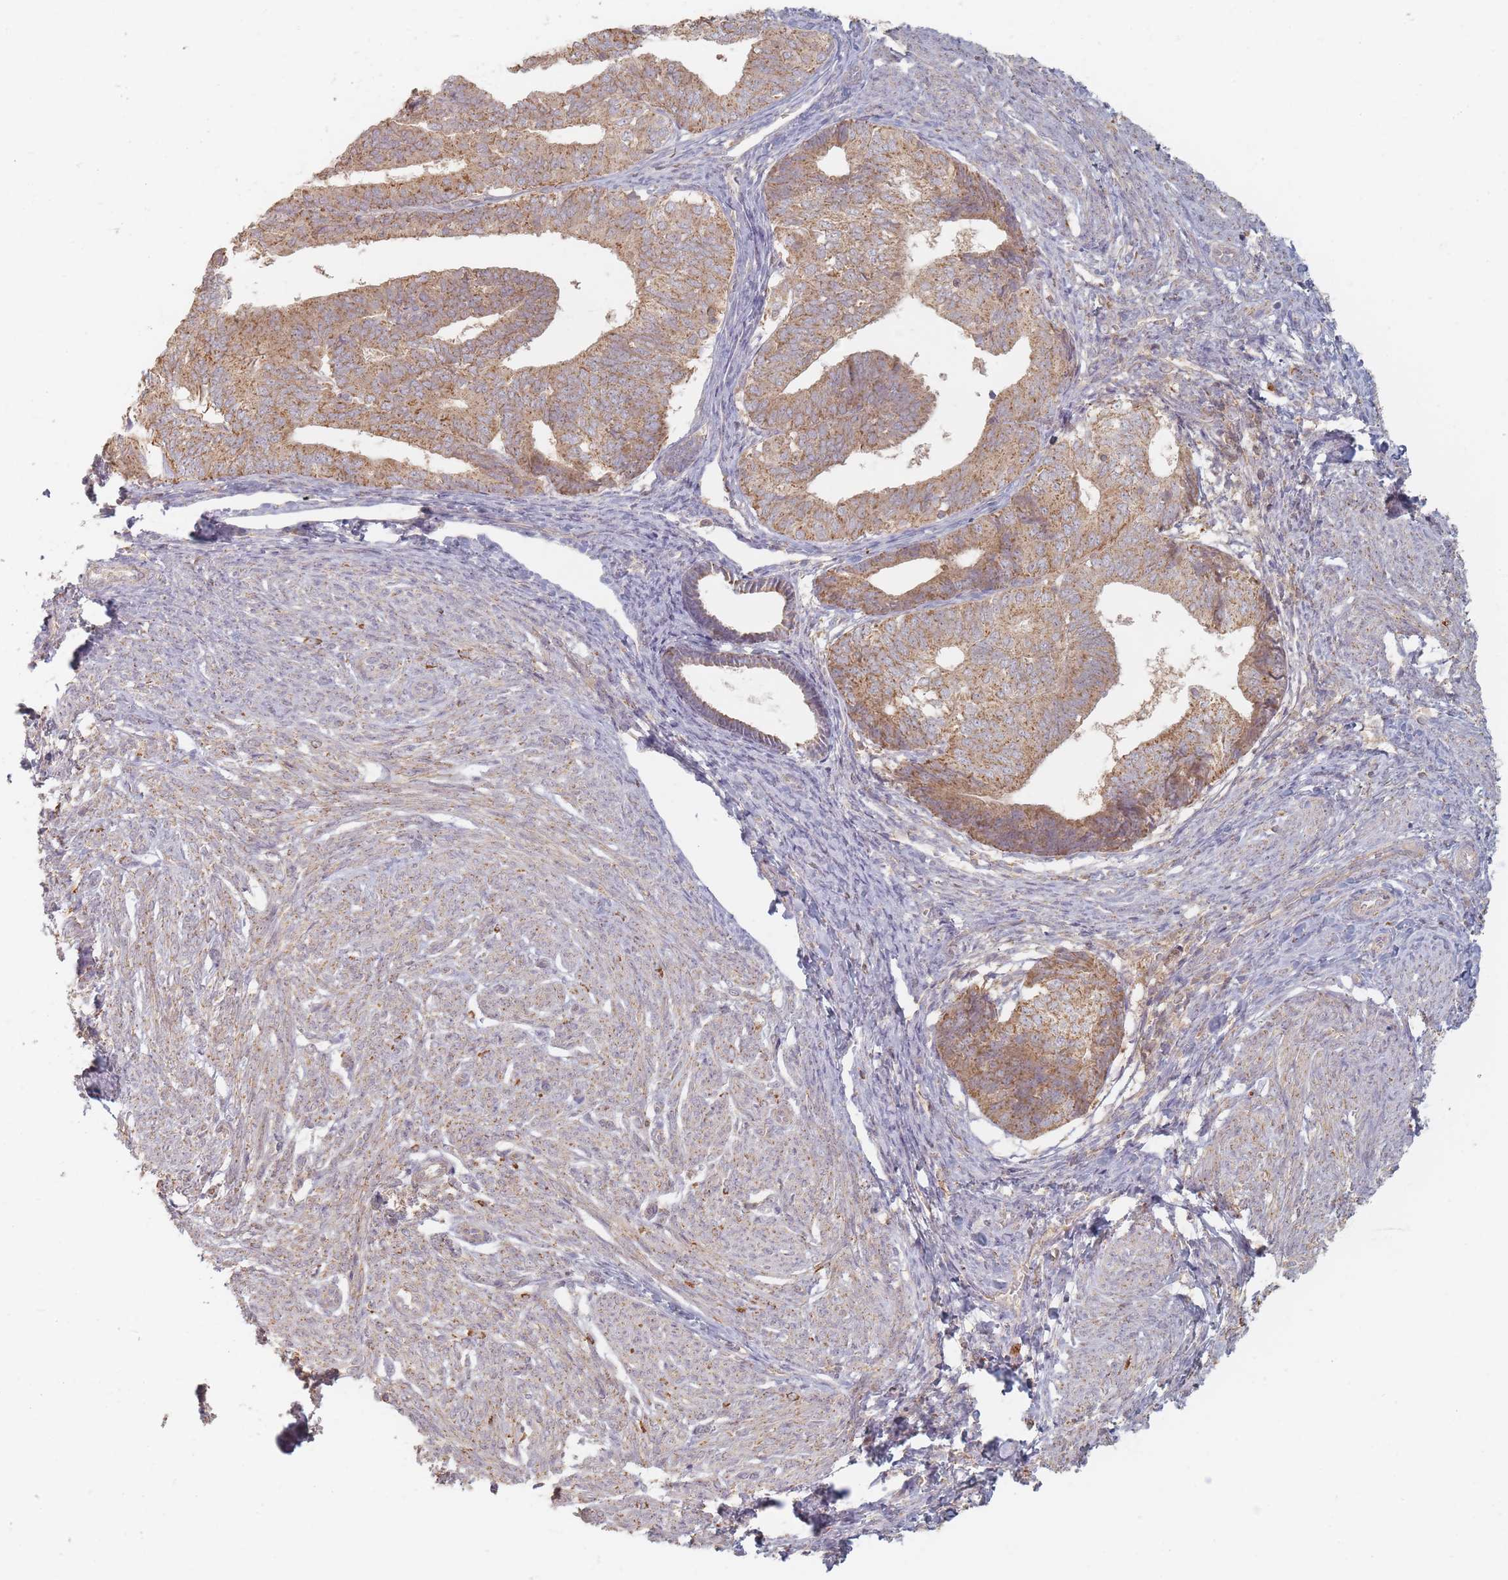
{"staining": {"intensity": "moderate", "quantity": ">75%", "location": "cytoplasmic/membranous"}, "tissue": "endometrial cancer", "cell_type": "Tumor cells", "image_type": "cancer", "snomed": [{"axis": "morphology", "description": "Adenocarcinoma, NOS"}, {"axis": "topography", "description": "Endometrium"}], "caption": "Immunohistochemistry (DAB (3,3'-diaminobenzidine)) staining of human adenocarcinoma (endometrial) displays moderate cytoplasmic/membranous protein staining in about >75% of tumor cells.", "gene": "SLC35F3", "patient": {"sex": "female", "age": 87}}